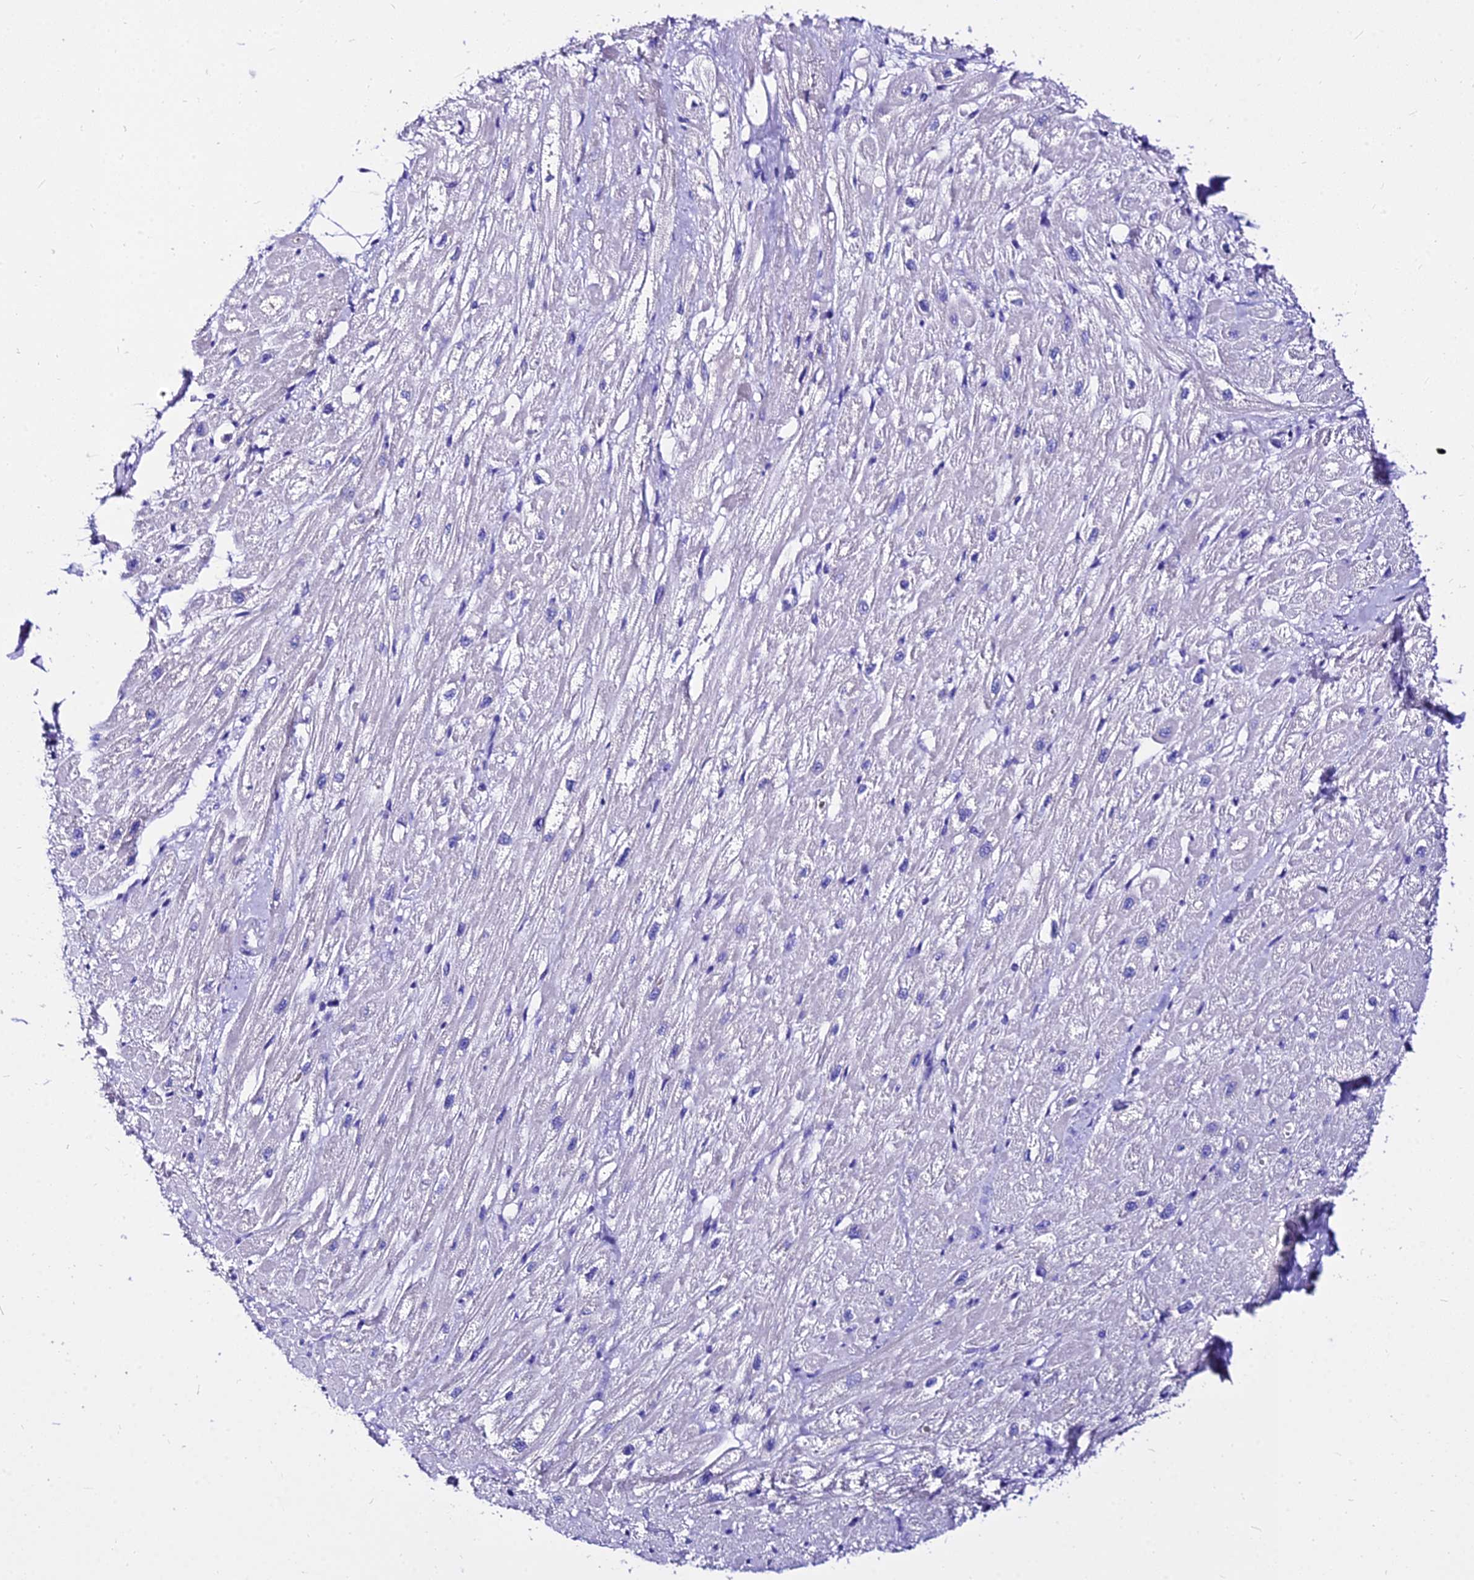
{"staining": {"intensity": "negative", "quantity": "none", "location": "none"}, "tissue": "heart muscle", "cell_type": "Cardiomyocytes", "image_type": "normal", "snomed": [{"axis": "morphology", "description": "Normal tissue, NOS"}, {"axis": "topography", "description": "Heart"}], "caption": "This micrograph is of benign heart muscle stained with IHC to label a protein in brown with the nuclei are counter-stained blue. There is no expression in cardiomyocytes. Brightfield microscopy of immunohistochemistry (IHC) stained with DAB (brown) and hematoxylin (blue), captured at high magnification.", "gene": "DEFB106A", "patient": {"sex": "male", "age": 65}}